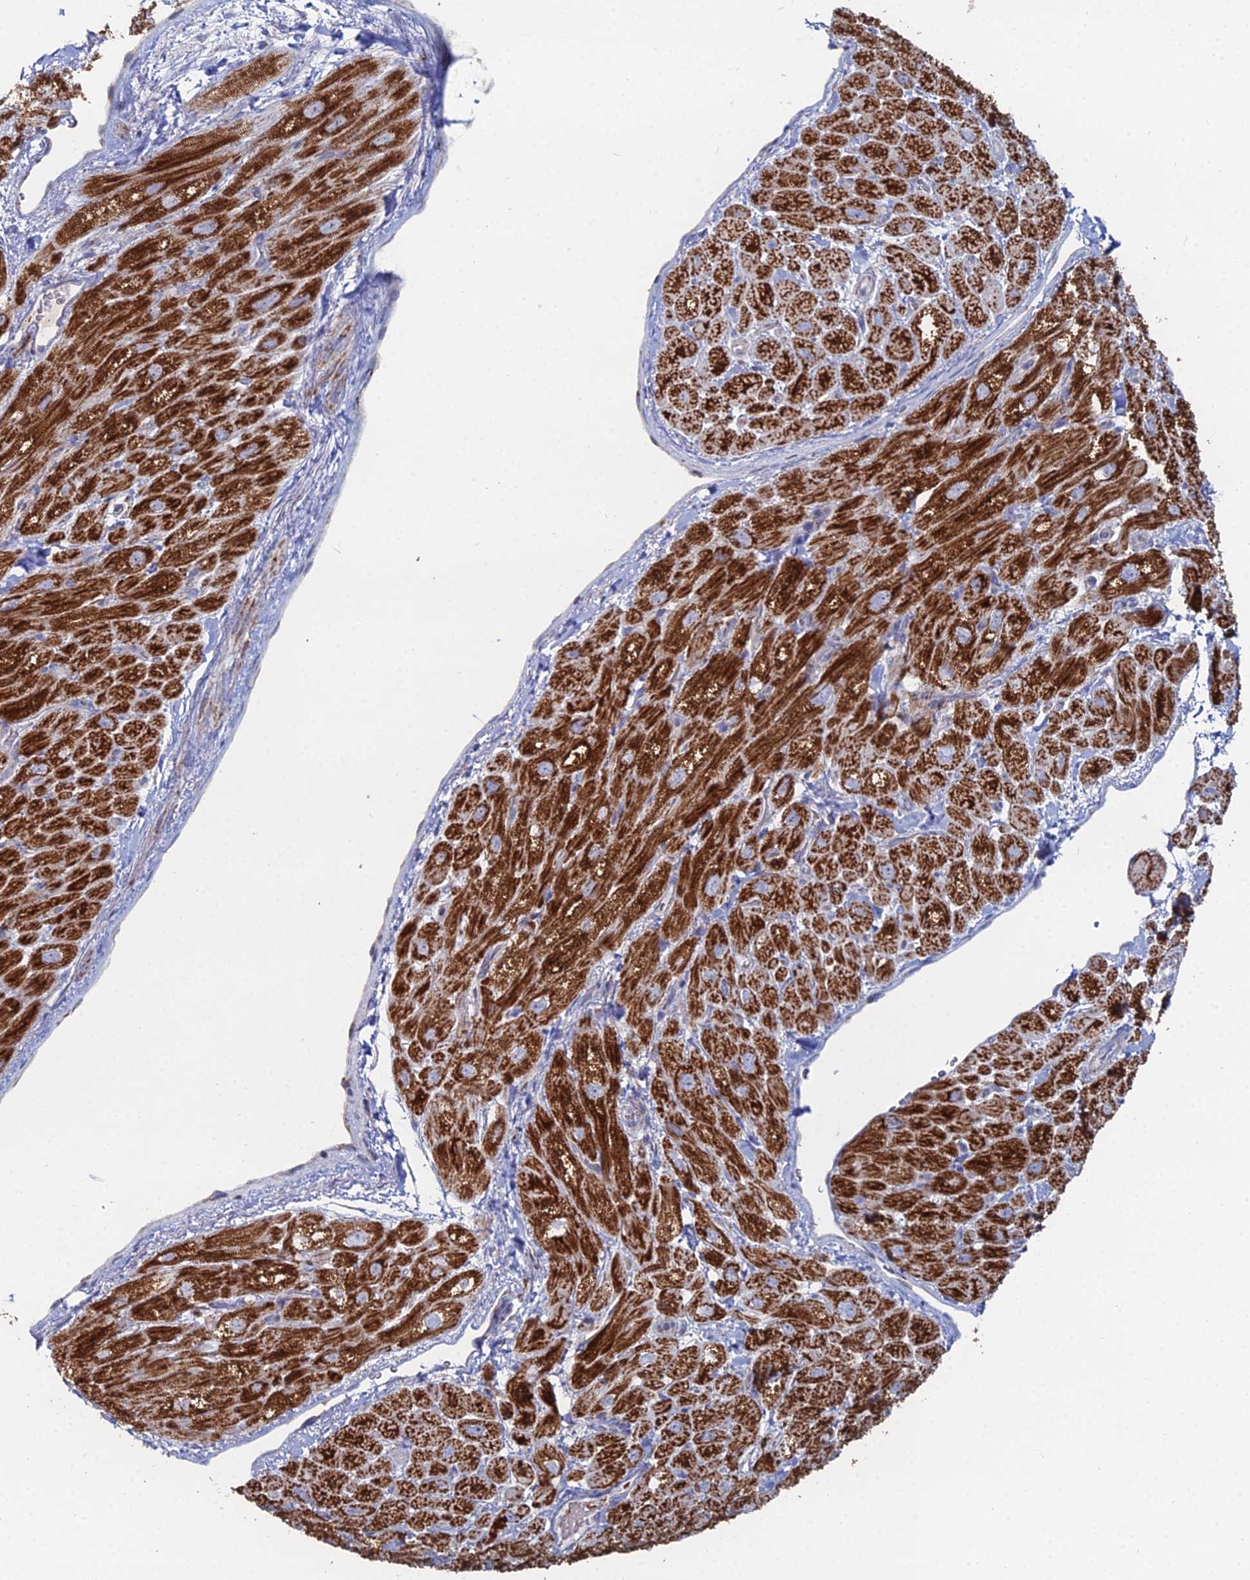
{"staining": {"intensity": "strong", "quantity": ">75%", "location": "cytoplasmic/membranous"}, "tissue": "heart muscle", "cell_type": "Cardiomyocytes", "image_type": "normal", "snomed": [{"axis": "morphology", "description": "Normal tissue, NOS"}, {"axis": "topography", "description": "Heart"}], "caption": "Approximately >75% of cardiomyocytes in unremarkable heart muscle demonstrate strong cytoplasmic/membranous protein expression as visualized by brown immunohistochemical staining.", "gene": "MPC1", "patient": {"sex": "male", "age": 65}}